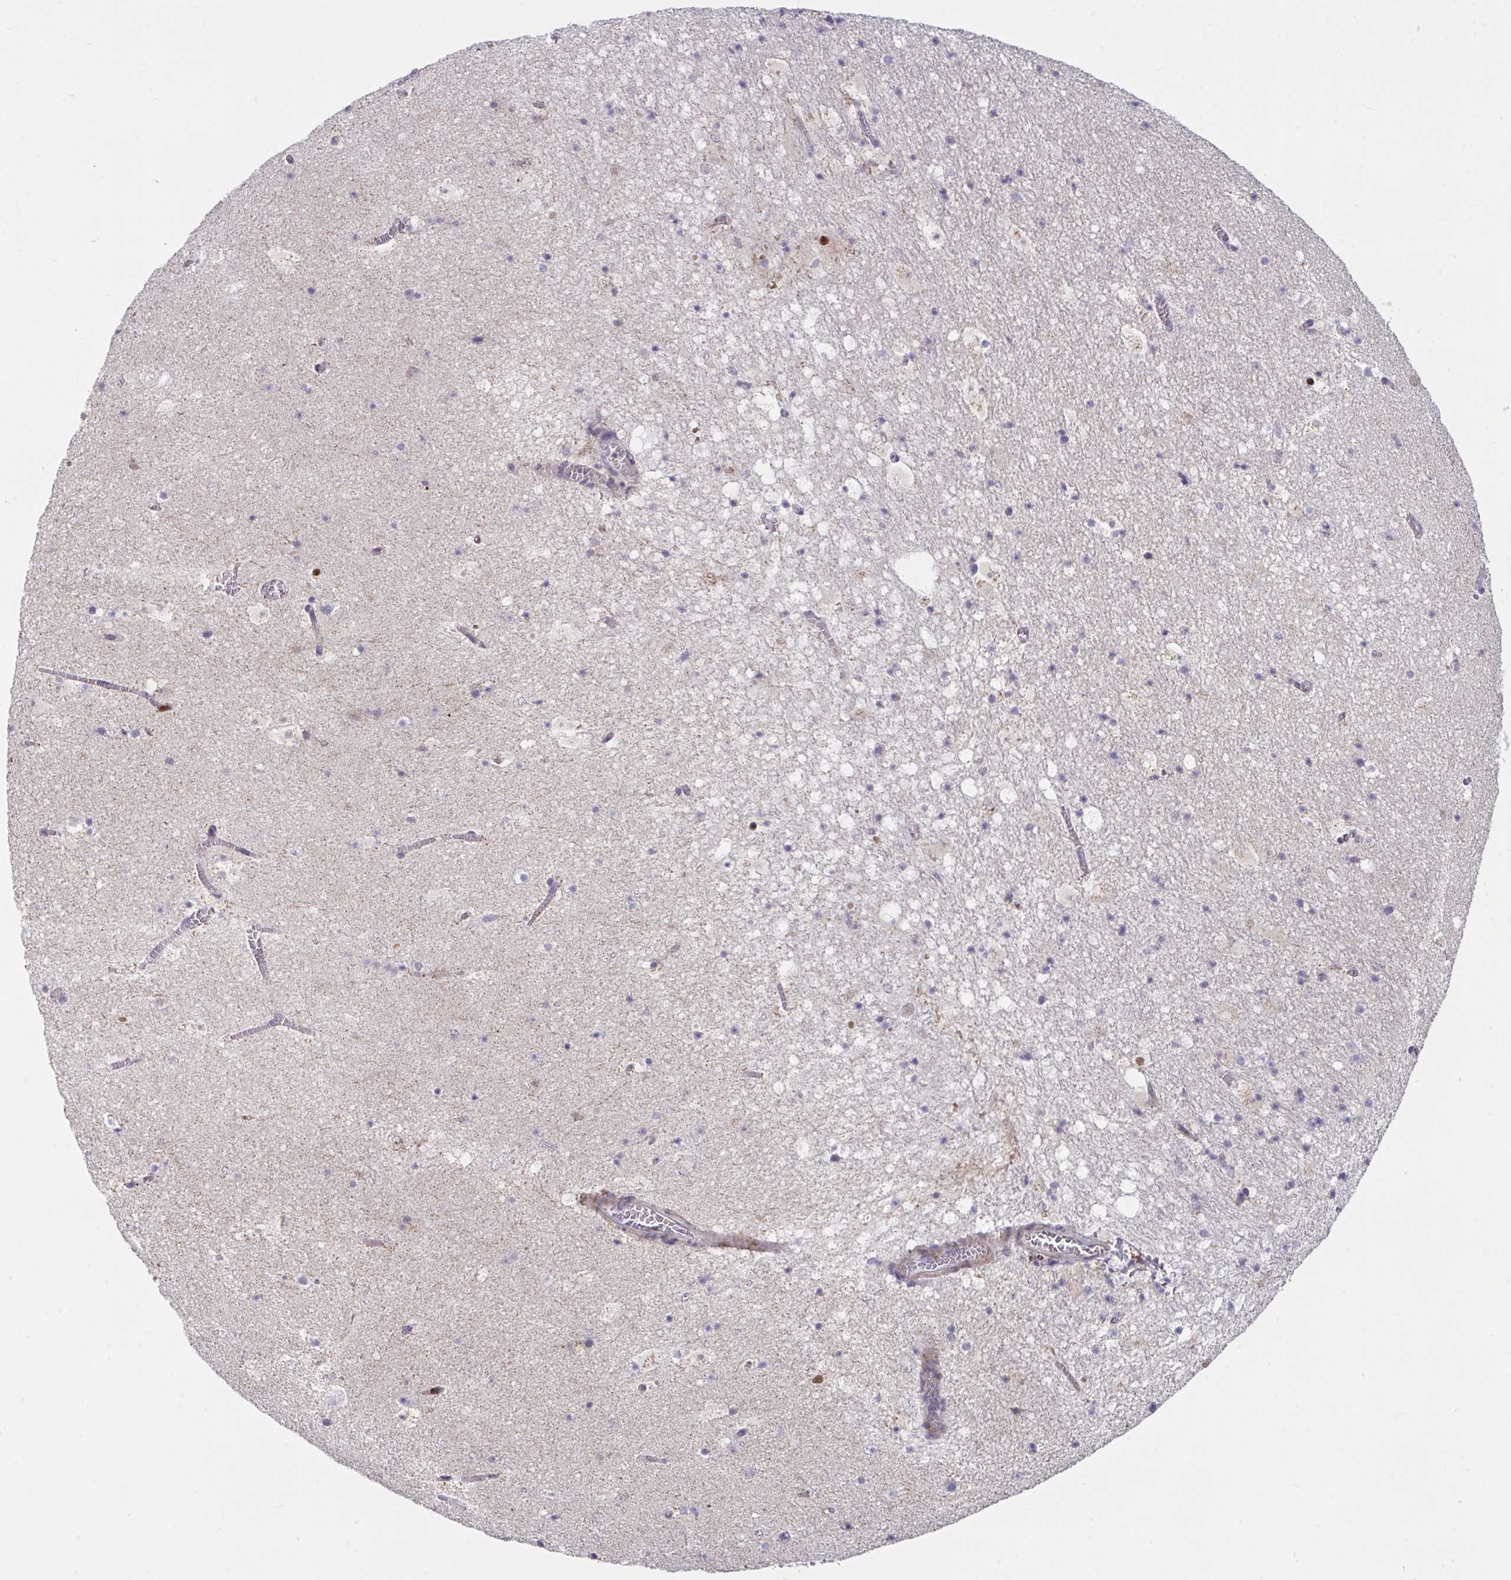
{"staining": {"intensity": "negative", "quantity": "none", "location": "none"}, "tissue": "hippocampus", "cell_type": "Glial cells", "image_type": "normal", "snomed": [{"axis": "morphology", "description": "Normal tissue, NOS"}, {"axis": "topography", "description": "Hippocampus"}], "caption": "This micrograph is of normal hippocampus stained with IHC to label a protein in brown with the nuclei are counter-stained blue. There is no staining in glial cells. Nuclei are stained in blue.", "gene": "AOC2", "patient": {"sex": "female", "age": 42}}